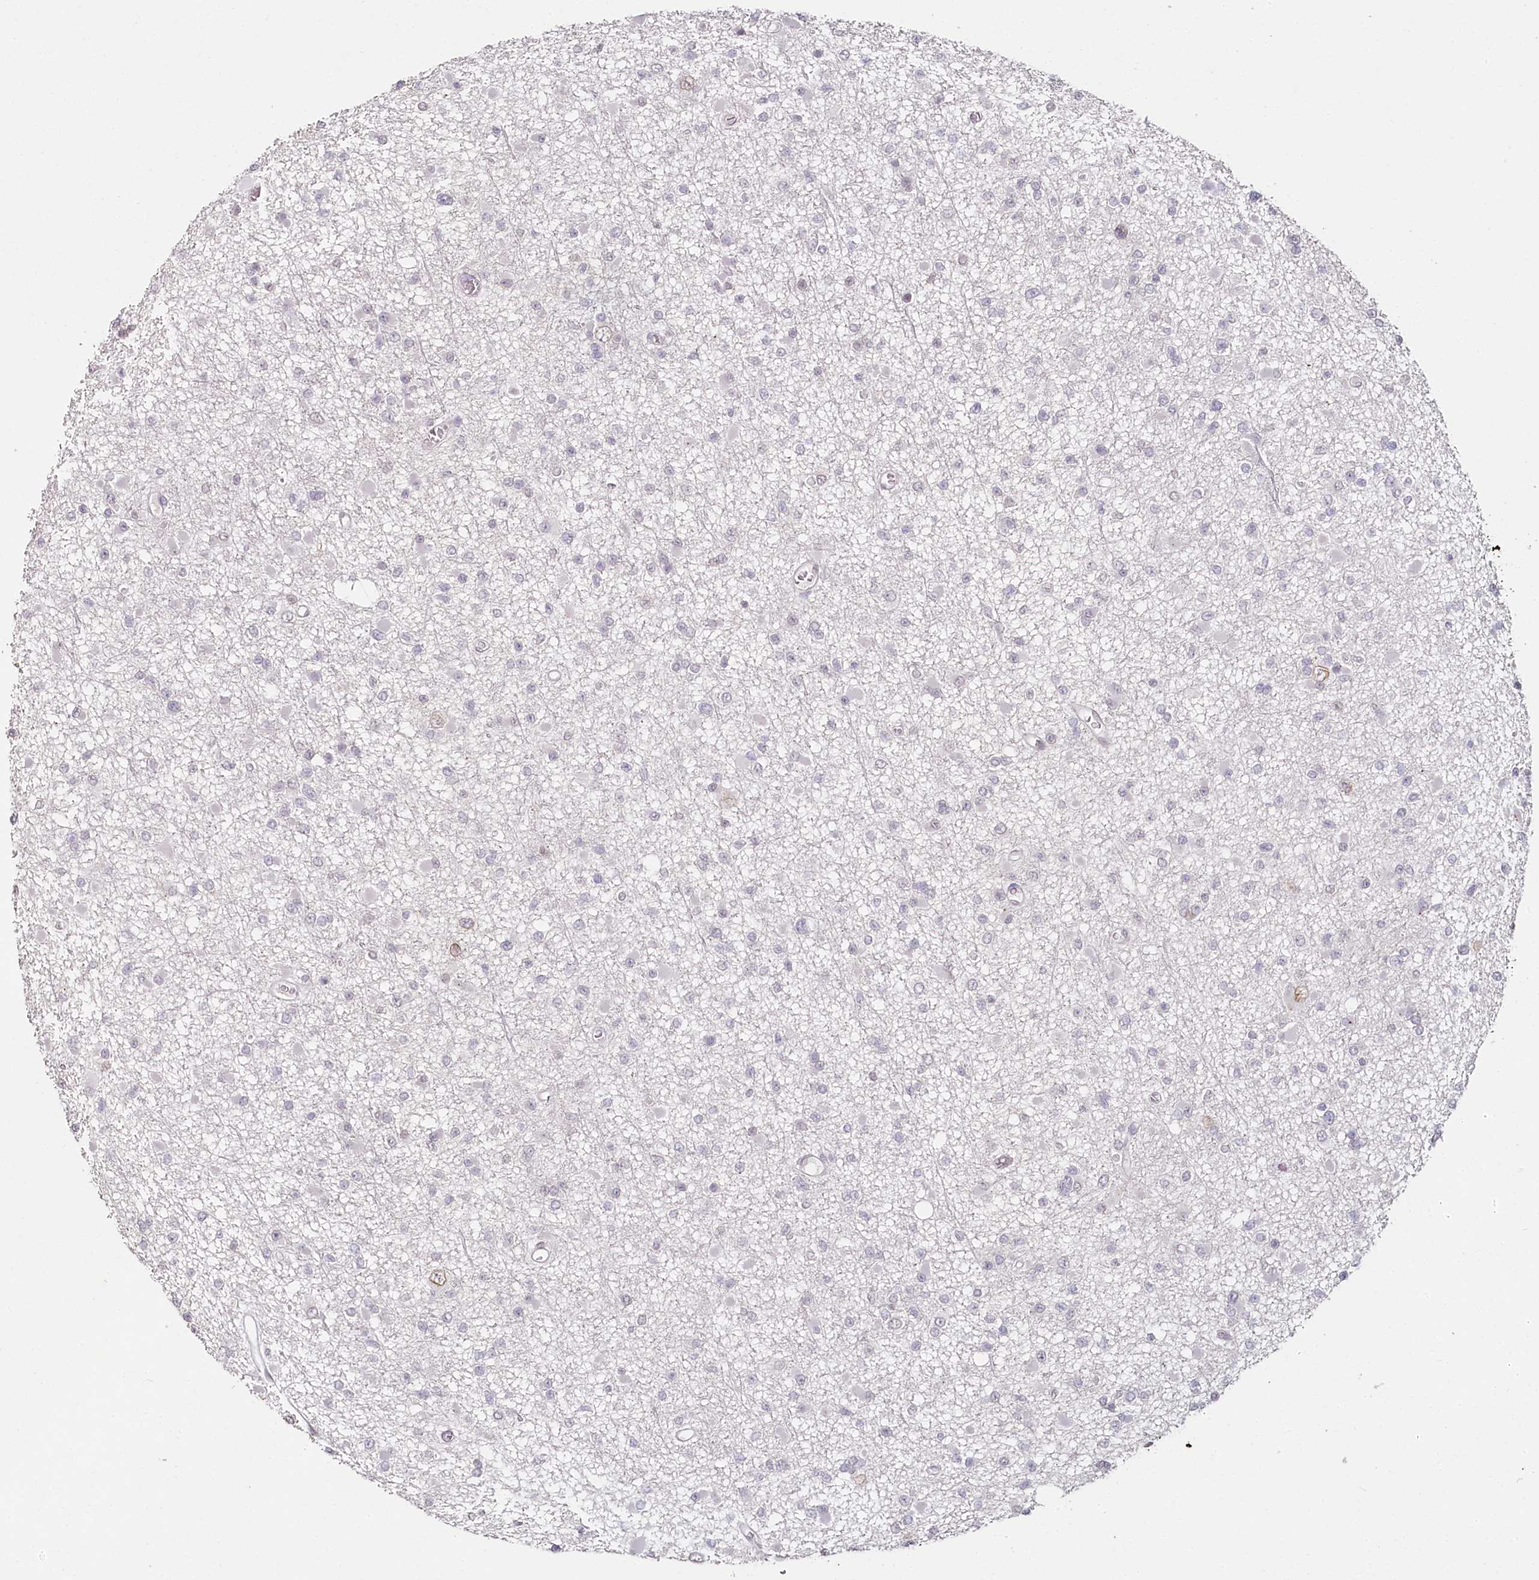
{"staining": {"intensity": "negative", "quantity": "none", "location": "none"}, "tissue": "glioma", "cell_type": "Tumor cells", "image_type": "cancer", "snomed": [{"axis": "morphology", "description": "Glioma, malignant, Low grade"}, {"axis": "topography", "description": "Brain"}], "caption": "High magnification brightfield microscopy of glioma stained with DAB (3,3'-diaminobenzidine) (brown) and counterstained with hematoxylin (blue): tumor cells show no significant expression. Nuclei are stained in blue.", "gene": "HPD", "patient": {"sex": "female", "age": 22}}